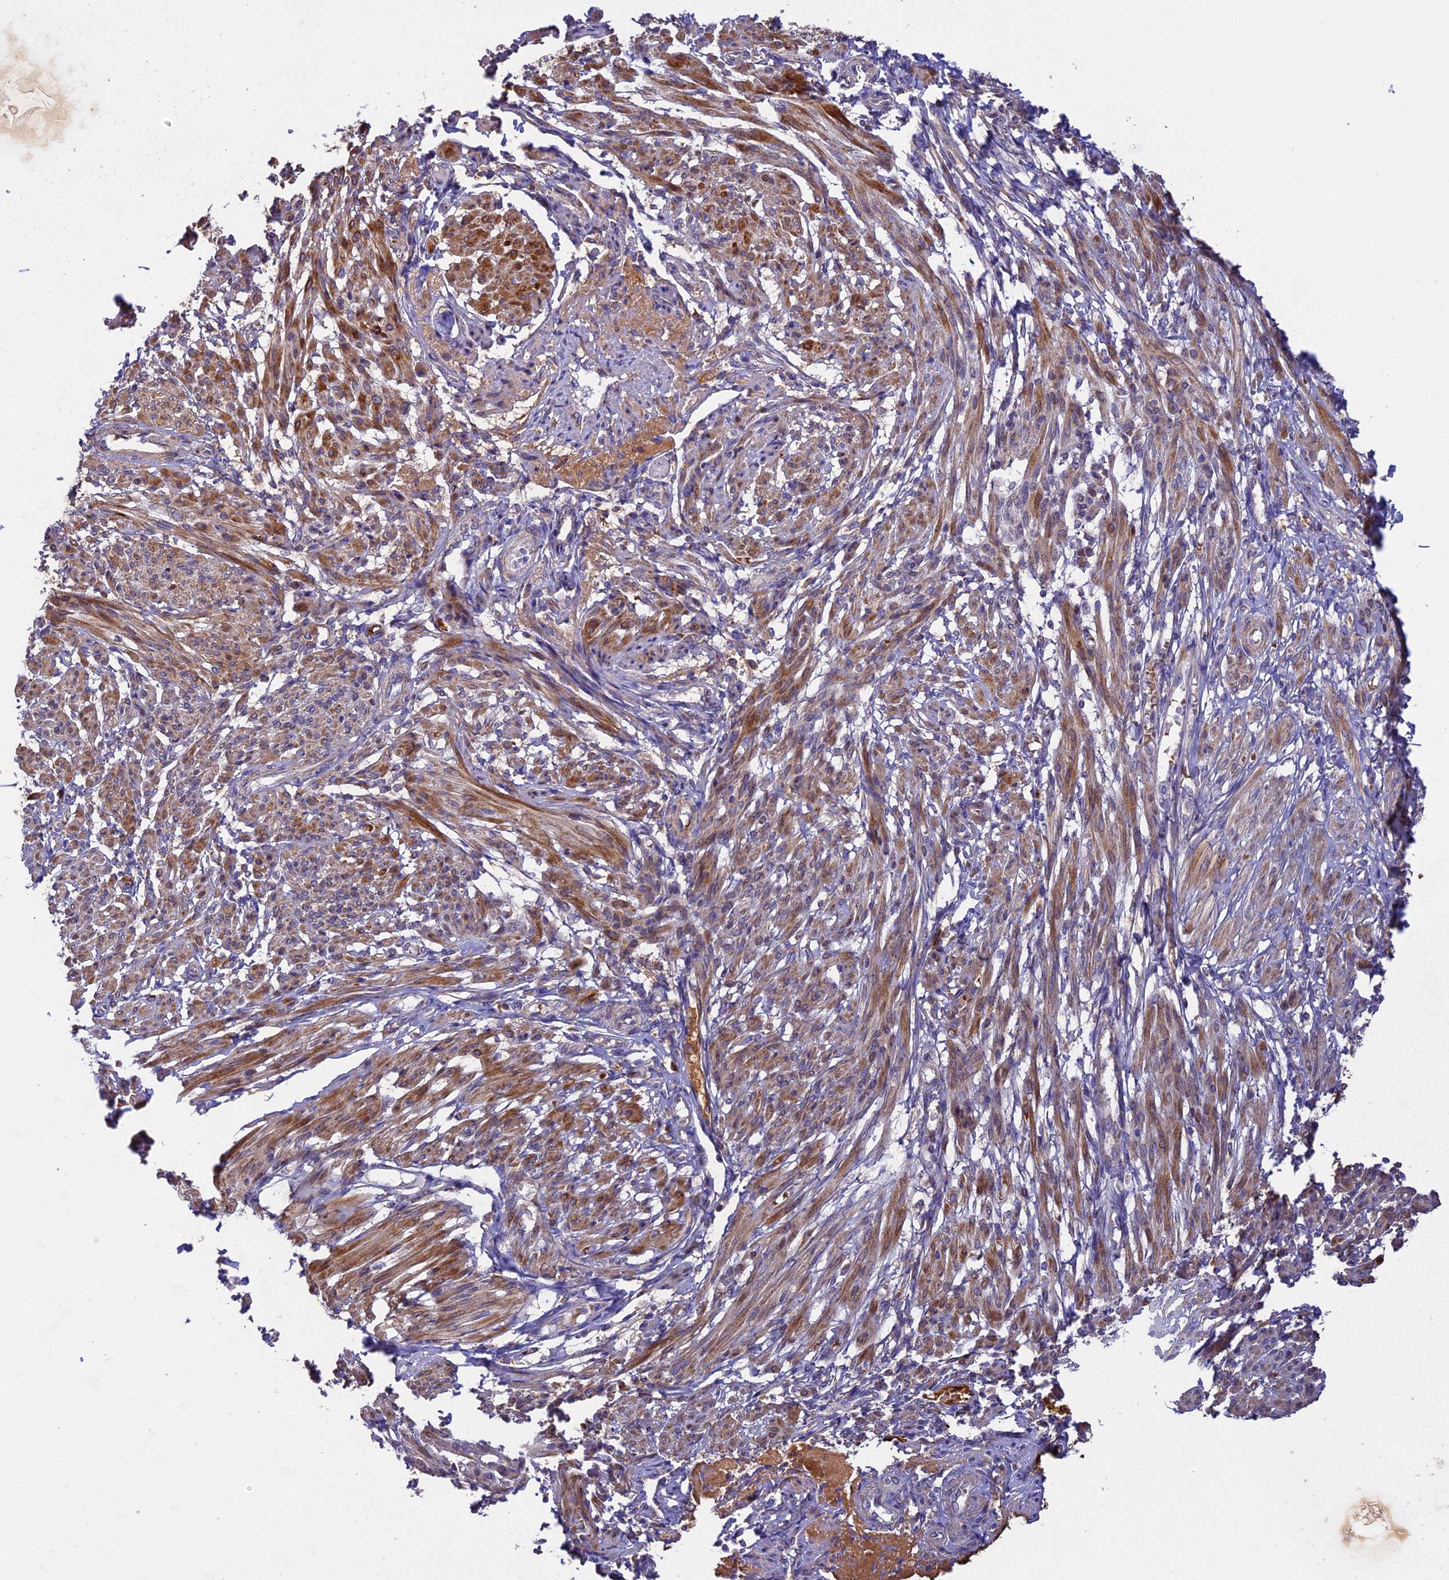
{"staining": {"intensity": "moderate", "quantity": "25%-75%", "location": "cytoplasmic/membranous"}, "tissue": "smooth muscle", "cell_type": "Smooth muscle cells", "image_type": "normal", "snomed": [{"axis": "morphology", "description": "Normal tissue, NOS"}, {"axis": "topography", "description": "Smooth muscle"}], "caption": "A high-resolution histopathology image shows IHC staining of normal smooth muscle, which shows moderate cytoplasmic/membranous positivity in approximately 25%-75% of smooth muscle cells.", "gene": "OCEL1", "patient": {"sex": "female", "age": 39}}